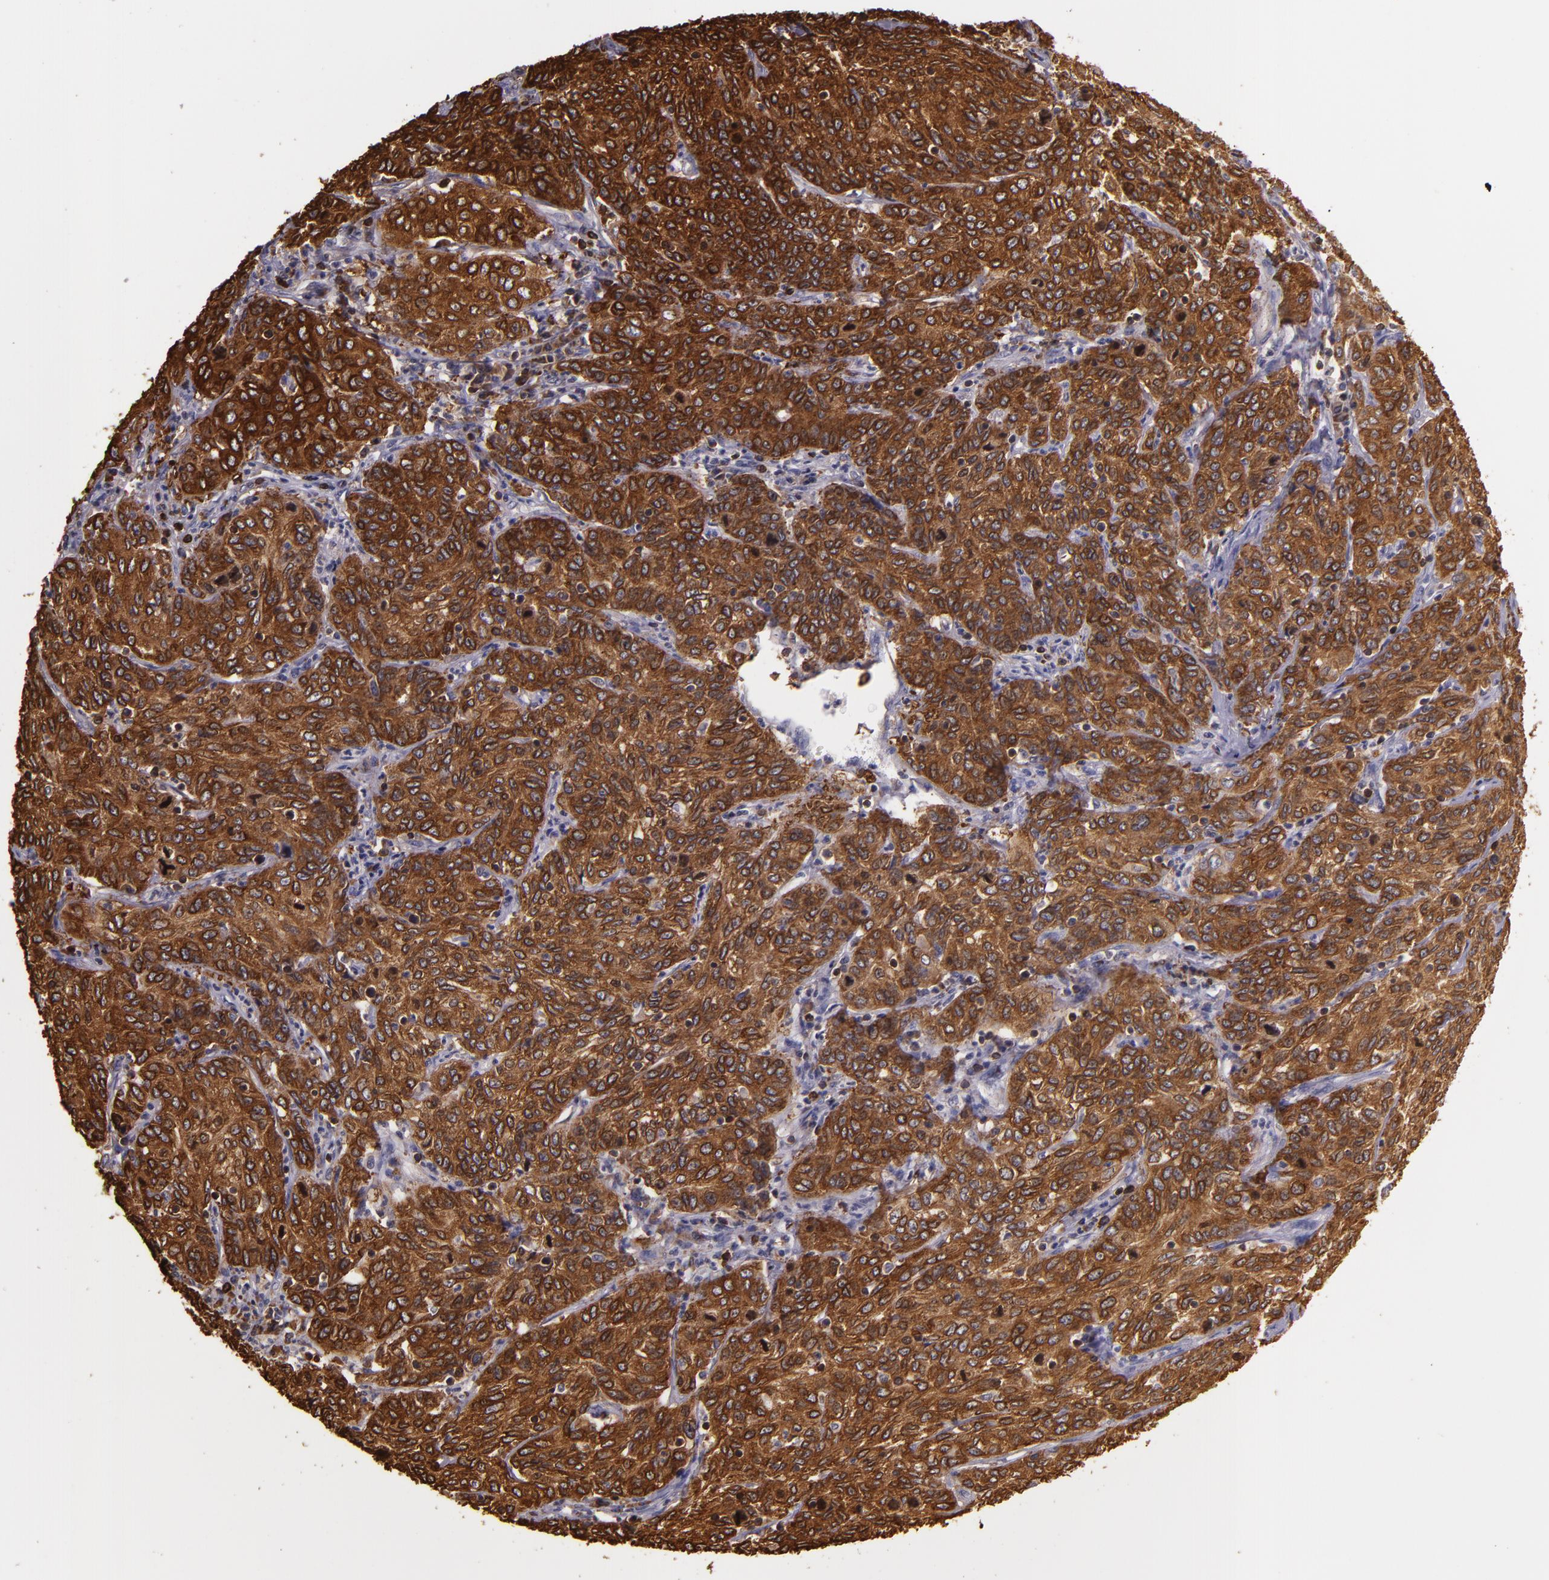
{"staining": {"intensity": "strong", "quantity": ">75%", "location": "cytoplasmic/membranous"}, "tissue": "cervical cancer", "cell_type": "Tumor cells", "image_type": "cancer", "snomed": [{"axis": "morphology", "description": "Squamous cell carcinoma, NOS"}, {"axis": "topography", "description": "Cervix"}], "caption": "Strong cytoplasmic/membranous staining is identified in about >75% of tumor cells in cervical squamous cell carcinoma.", "gene": "SLC9A3R1", "patient": {"sex": "female", "age": 38}}